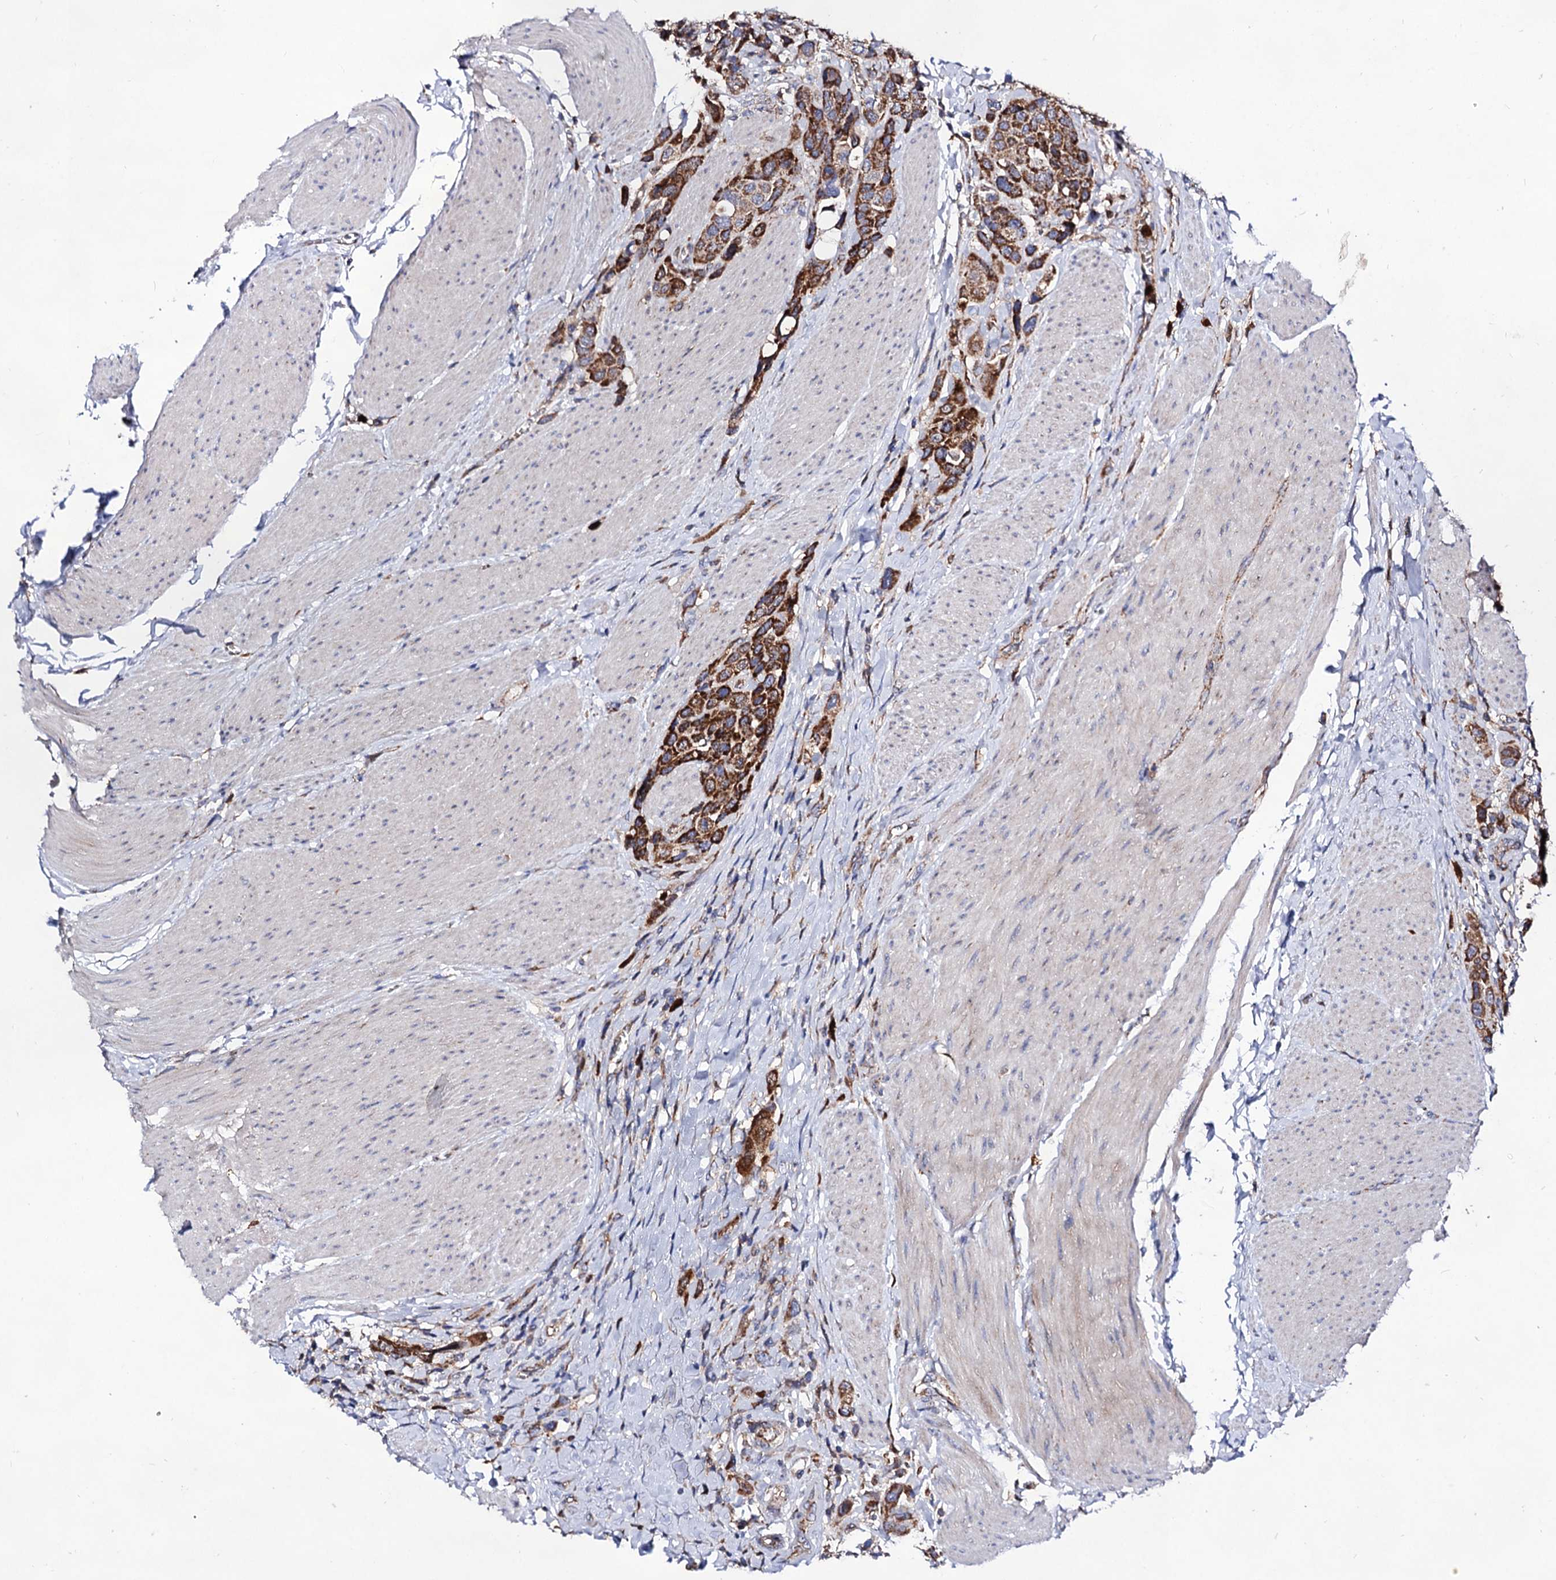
{"staining": {"intensity": "strong", "quantity": ">75%", "location": "cytoplasmic/membranous"}, "tissue": "urothelial cancer", "cell_type": "Tumor cells", "image_type": "cancer", "snomed": [{"axis": "morphology", "description": "Urothelial carcinoma, High grade"}, {"axis": "topography", "description": "Urinary bladder"}], "caption": "Immunohistochemistry of urothelial cancer reveals high levels of strong cytoplasmic/membranous expression in approximately >75% of tumor cells. The staining is performed using DAB brown chromogen to label protein expression. The nuclei are counter-stained blue using hematoxylin.", "gene": "ACAD9", "patient": {"sex": "male", "age": 50}}